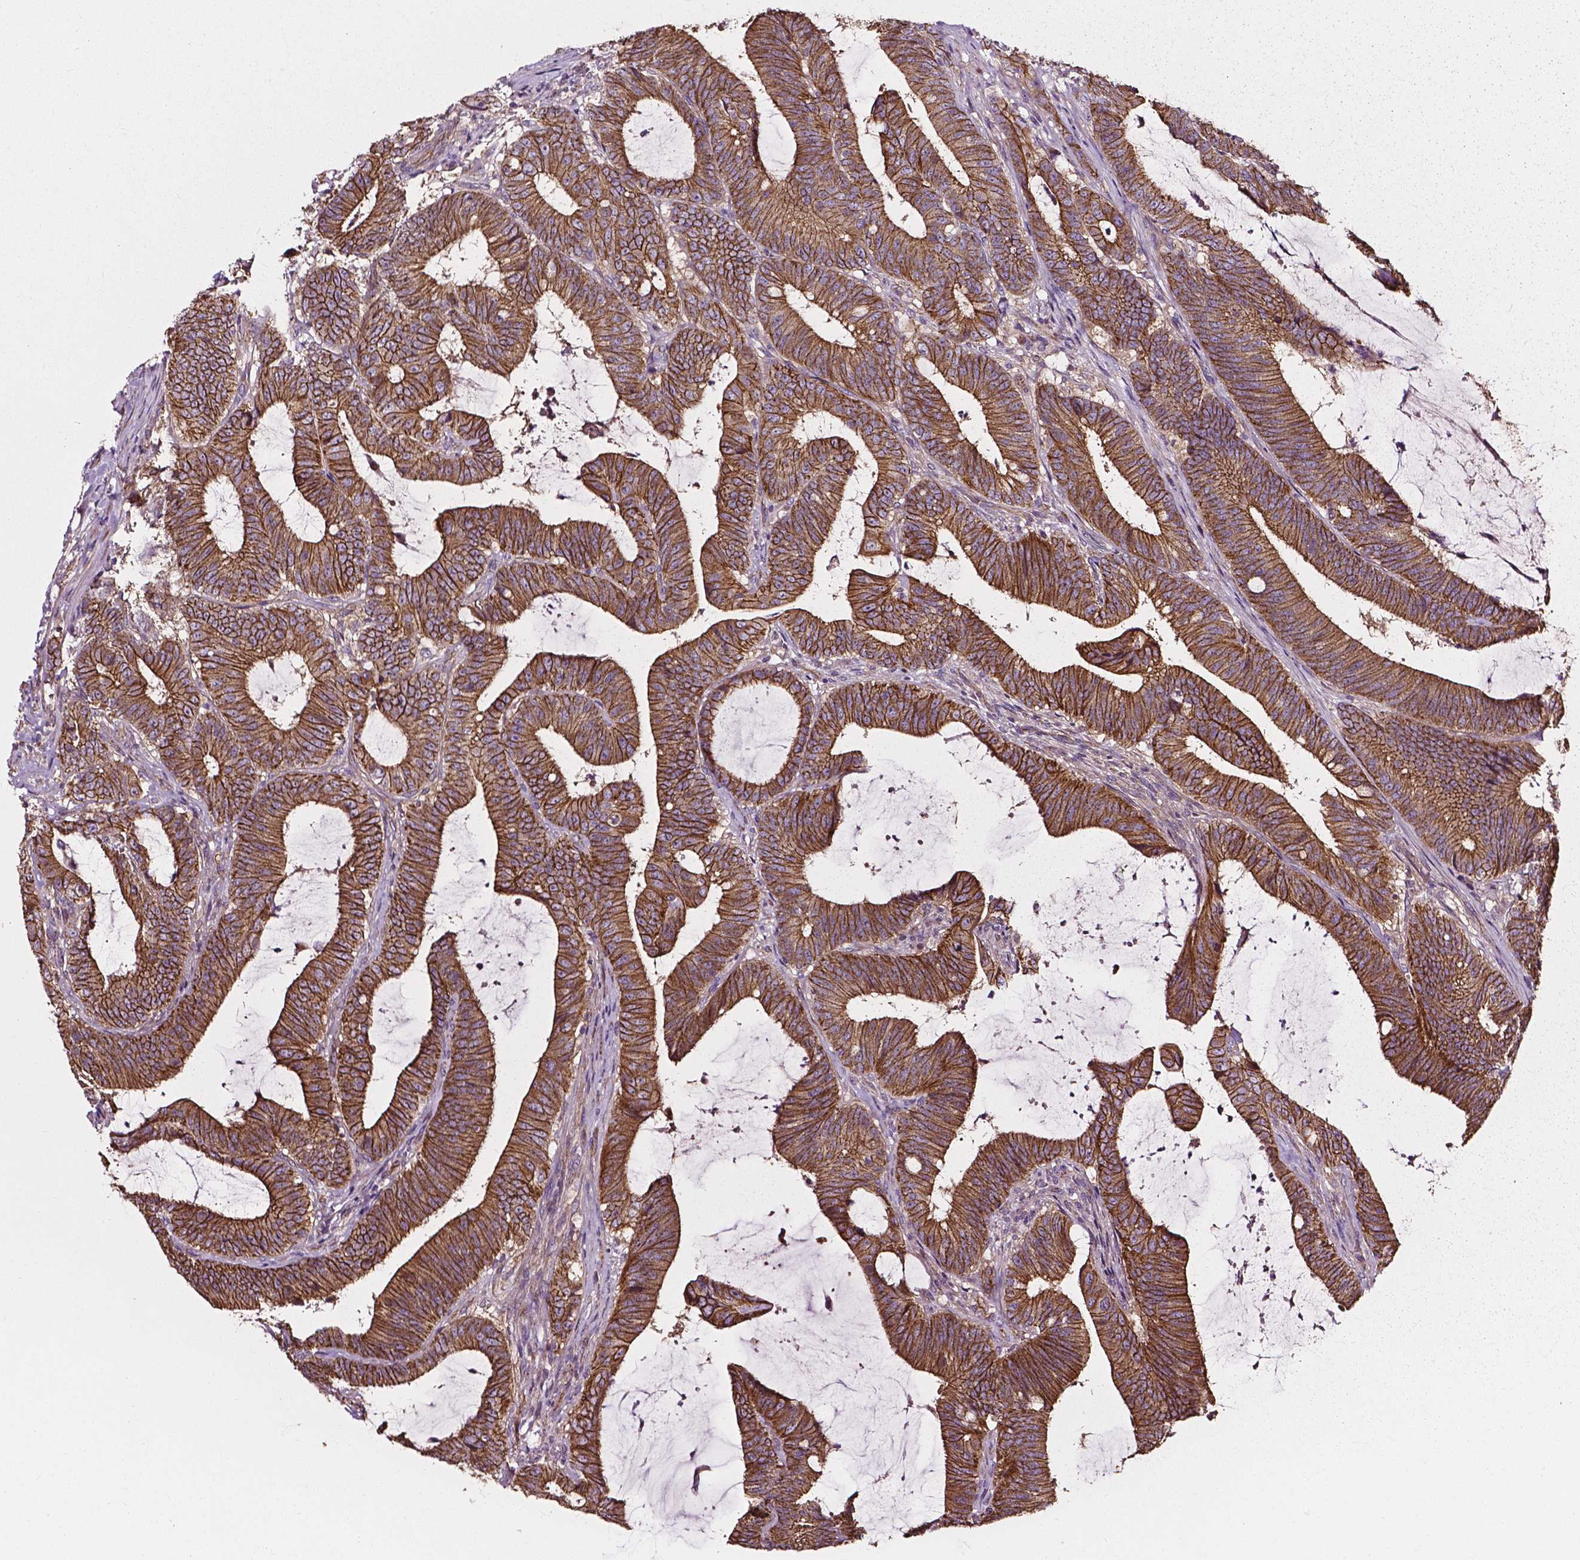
{"staining": {"intensity": "moderate", "quantity": ">75%", "location": "cytoplasmic/membranous"}, "tissue": "colorectal cancer", "cell_type": "Tumor cells", "image_type": "cancer", "snomed": [{"axis": "morphology", "description": "Adenocarcinoma, NOS"}, {"axis": "topography", "description": "Colon"}], "caption": "Moderate cytoplasmic/membranous protein staining is seen in about >75% of tumor cells in adenocarcinoma (colorectal).", "gene": "ATG16L1", "patient": {"sex": "female", "age": 43}}